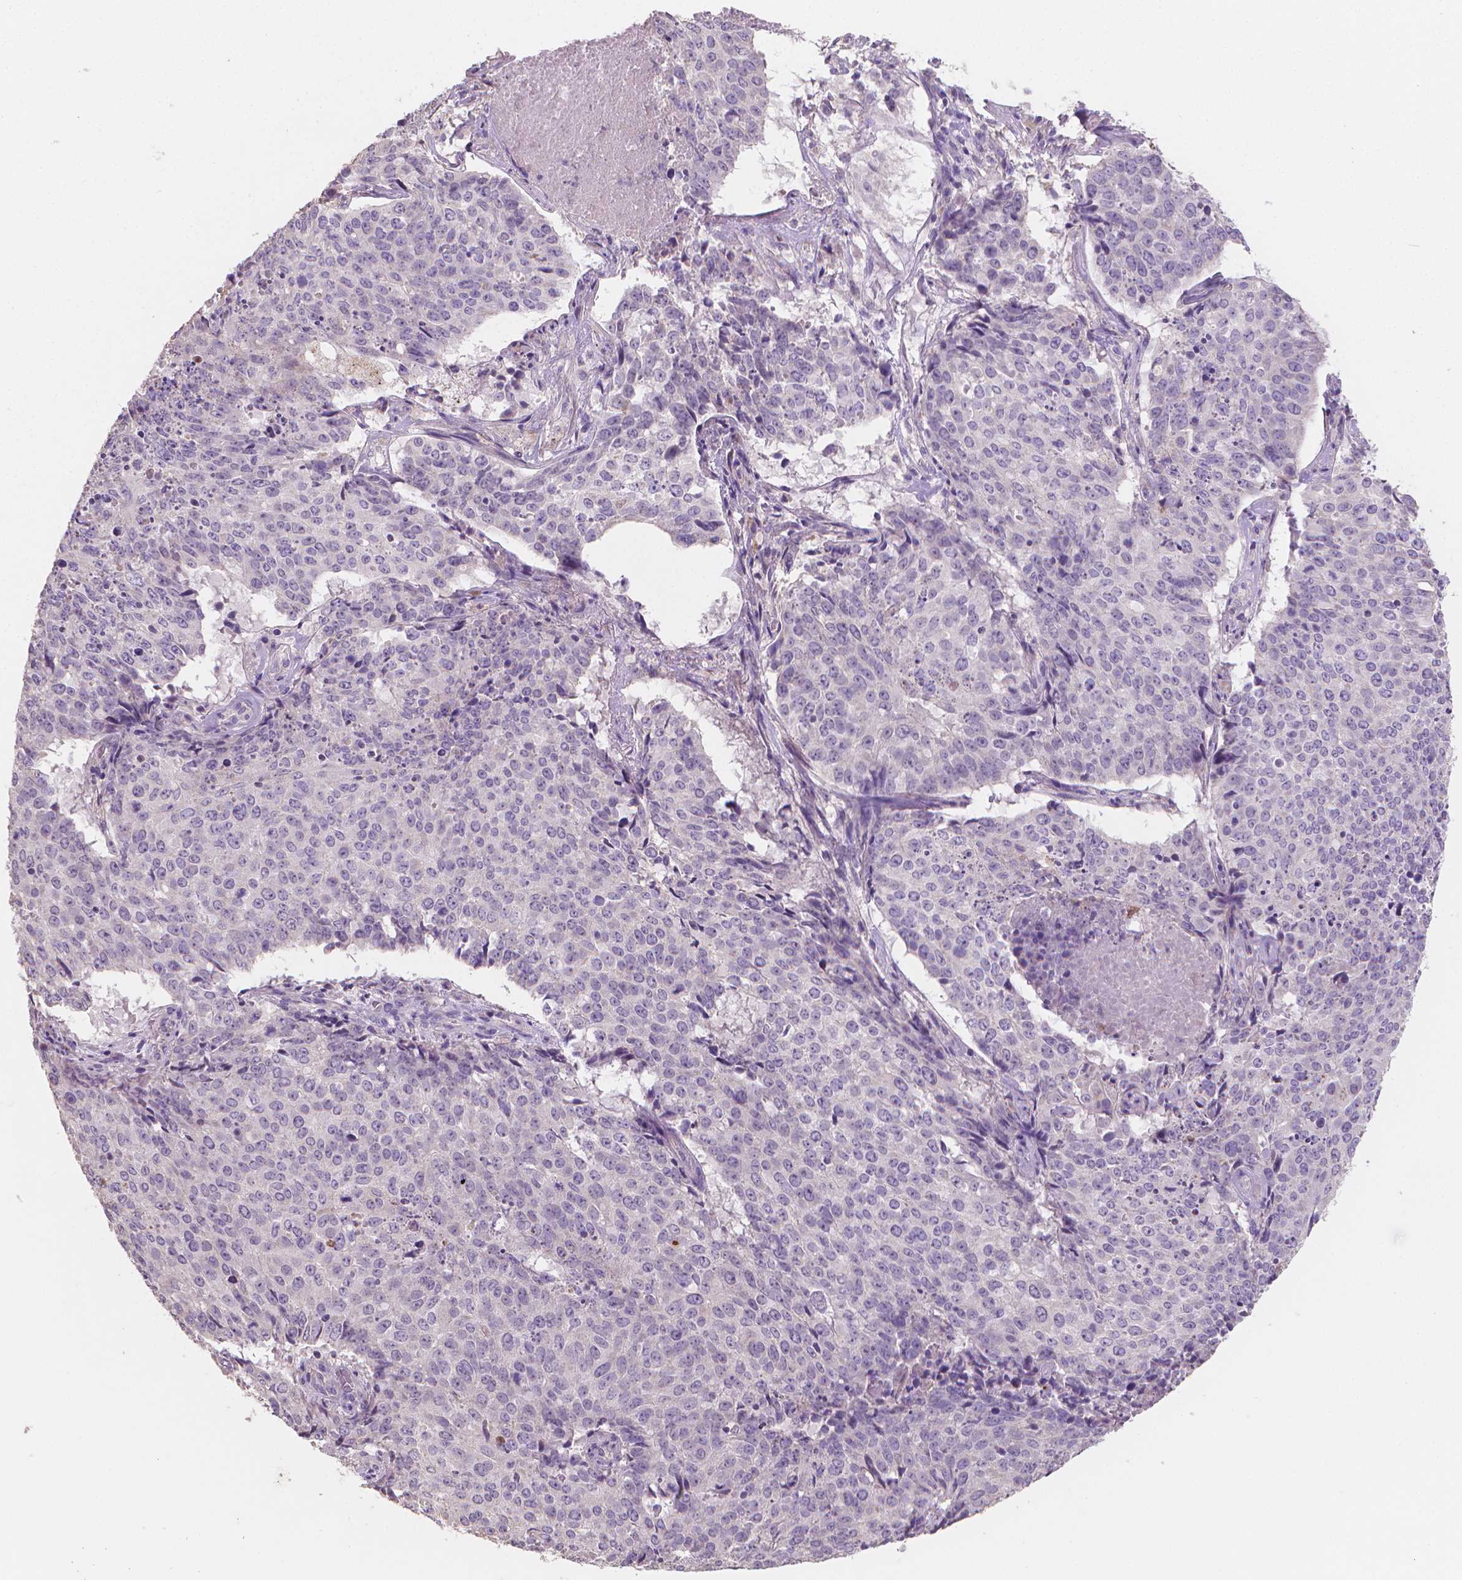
{"staining": {"intensity": "negative", "quantity": "none", "location": "none"}, "tissue": "lung cancer", "cell_type": "Tumor cells", "image_type": "cancer", "snomed": [{"axis": "morphology", "description": "Normal tissue, NOS"}, {"axis": "morphology", "description": "Squamous cell carcinoma, NOS"}, {"axis": "topography", "description": "Bronchus"}, {"axis": "topography", "description": "Lung"}], "caption": "Image shows no protein staining in tumor cells of lung cancer tissue.", "gene": "CATIP", "patient": {"sex": "male", "age": 64}}